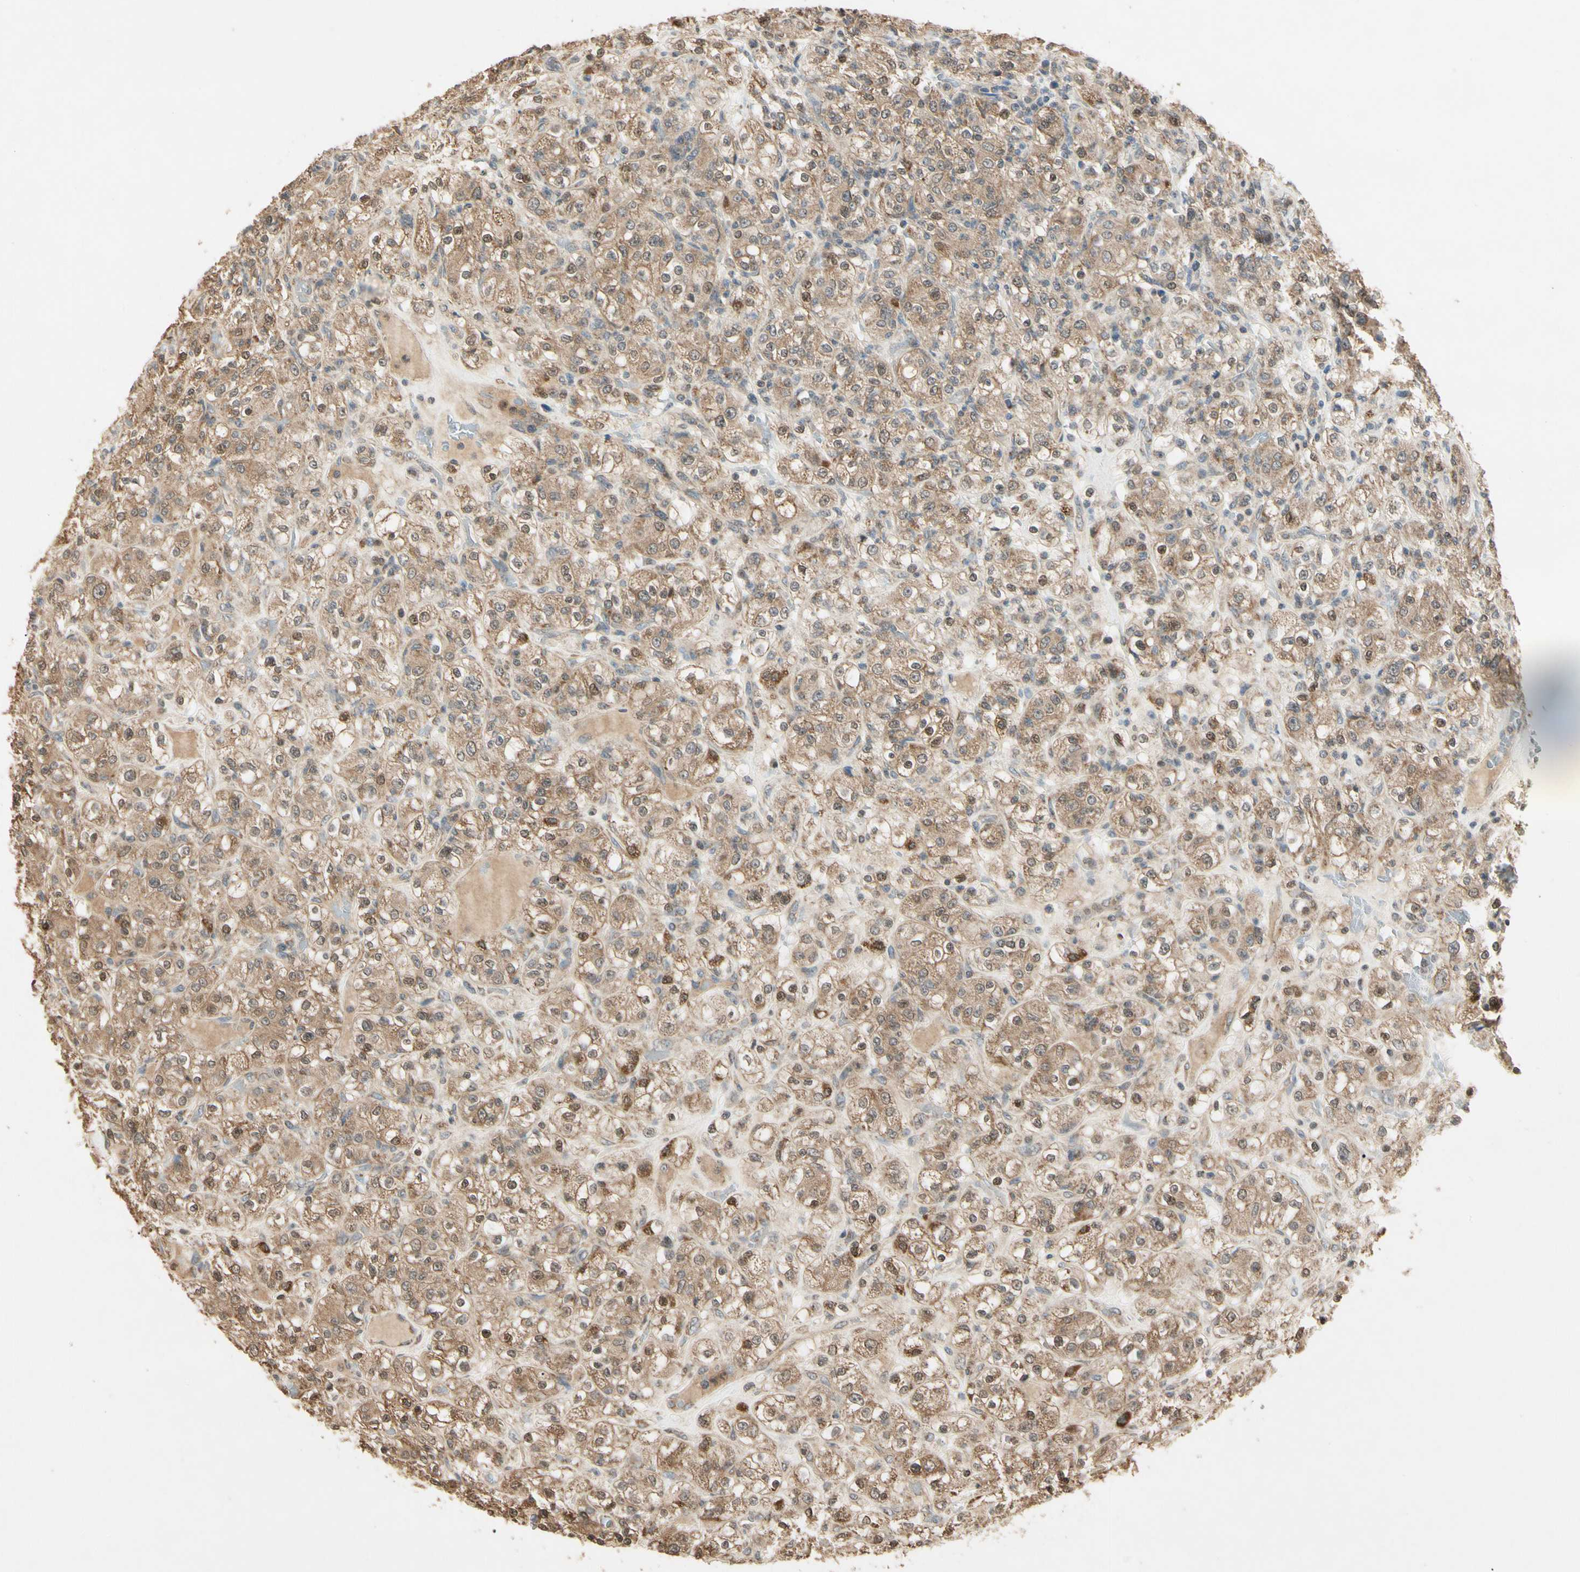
{"staining": {"intensity": "moderate", "quantity": ">75%", "location": "cytoplasmic/membranous,nuclear"}, "tissue": "renal cancer", "cell_type": "Tumor cells", "image_type": "cancer", "snomed": [{"axis": "morphology", "description": "Normal tissue, NOS"}, {"axis": "morphology", "description": "Adenocarcinoma, NOS"}, {"axis": "topography", "description": "Kidney"}], "caption": "IHC of human adenocarcinoma (renal) demonstrates medium levels of moderate cytoplasmic/membranous and nuclear expression in about >75% of tumor cells.", "gene": "PRDX5", "patient": {"sex": "female", "age": 72}}